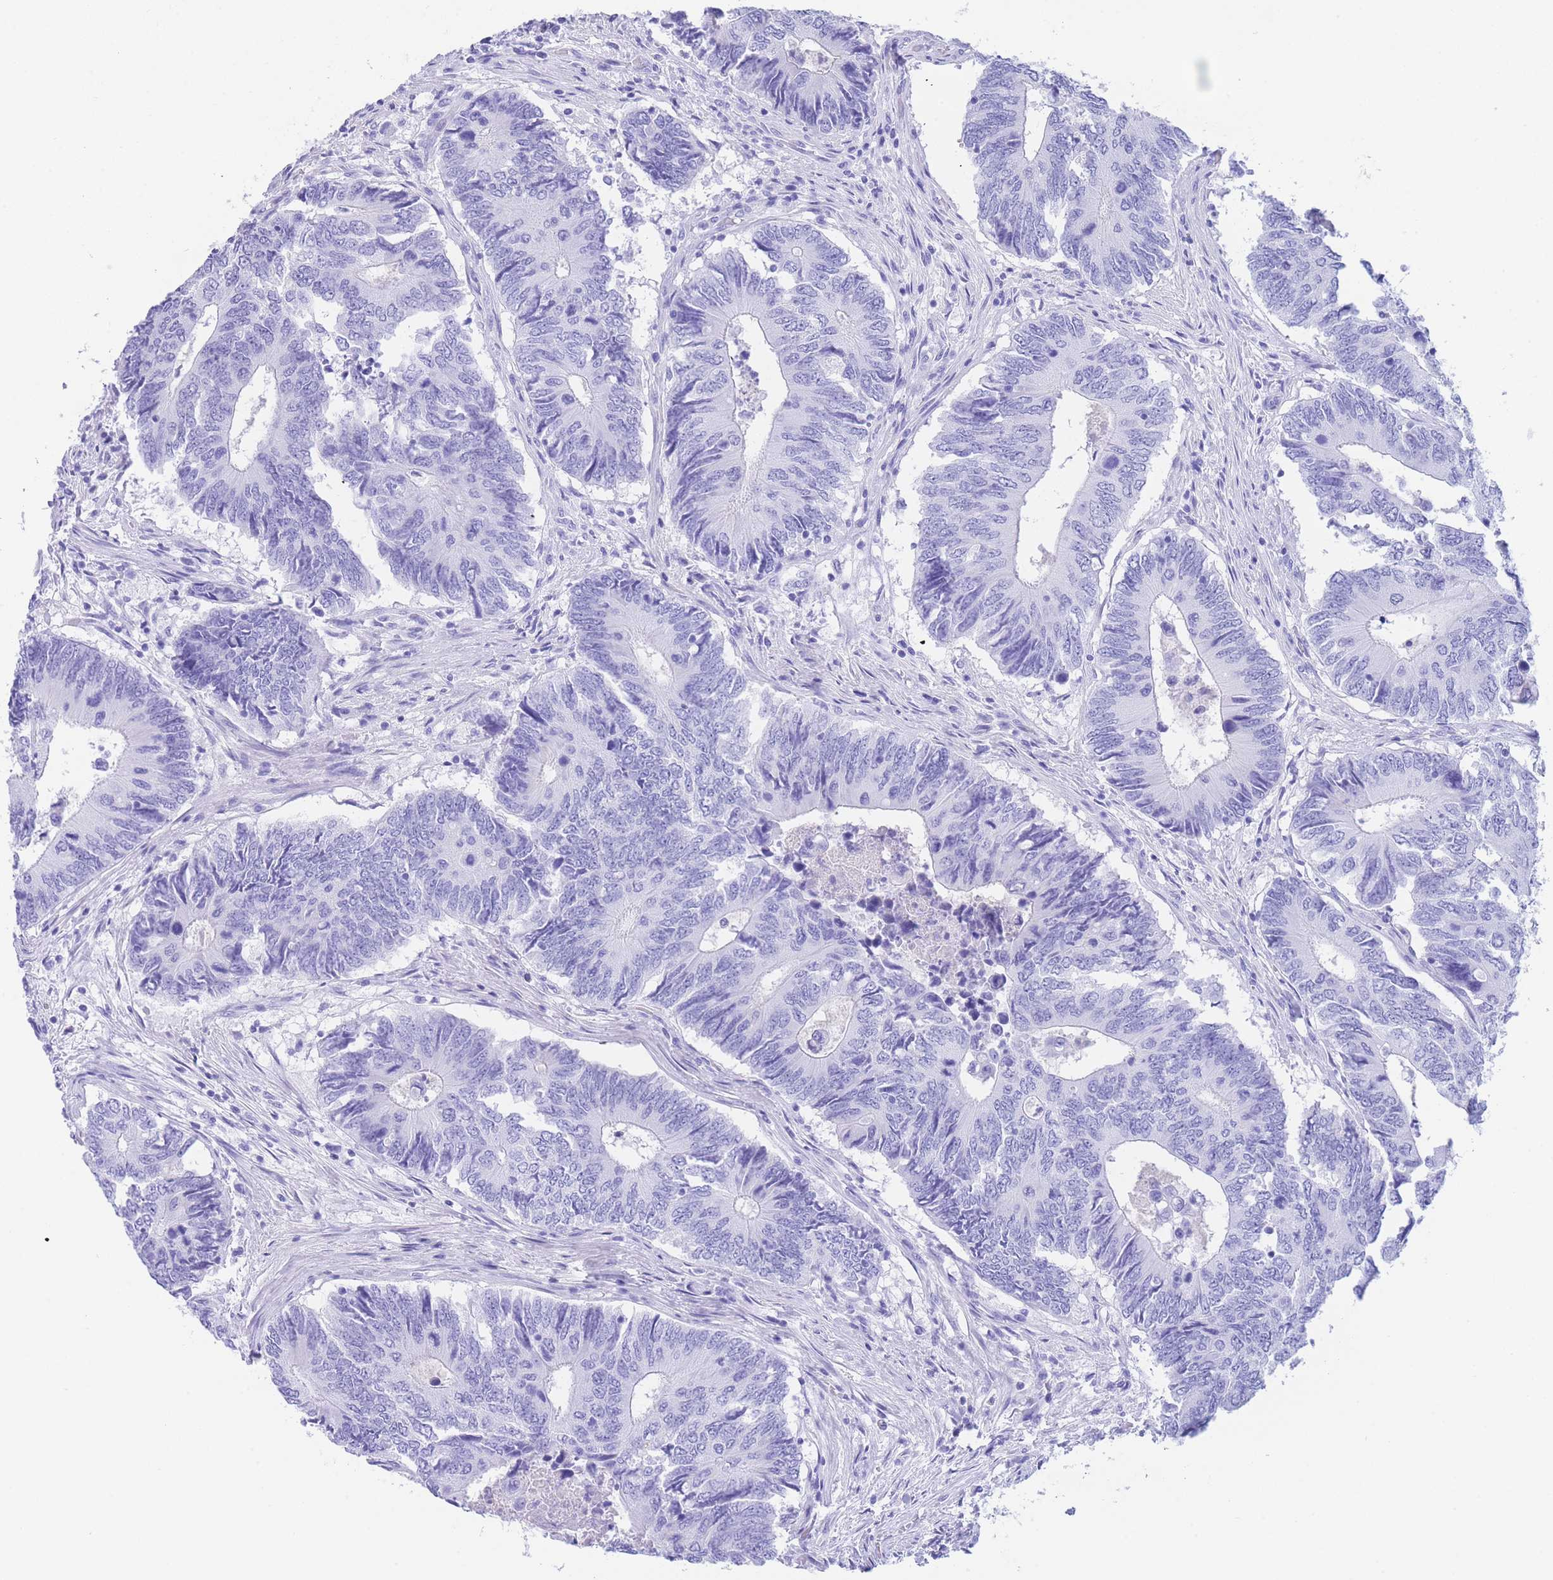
{"staining": {"intensity": "negative", "quantity": "none", "location": "none"}, "tissue": "colorectal cancer", "cell_type": "Tumor cells", "image_type": "cancer", "snomed": [{"axis": "morphology", "description": "Adenocarcinoma, NOS"}, {"axis": "topography", "description": "Colon"}], "caption": "IHC photomicrograph of neoplastic tissue: human colorectal cancer (adenocarcinoma) stained with DAB demonstrates no significant protein expression in tumor cells.", "gene": "SLCO1B3", "patient": {"sex": "male", "age": 87}}